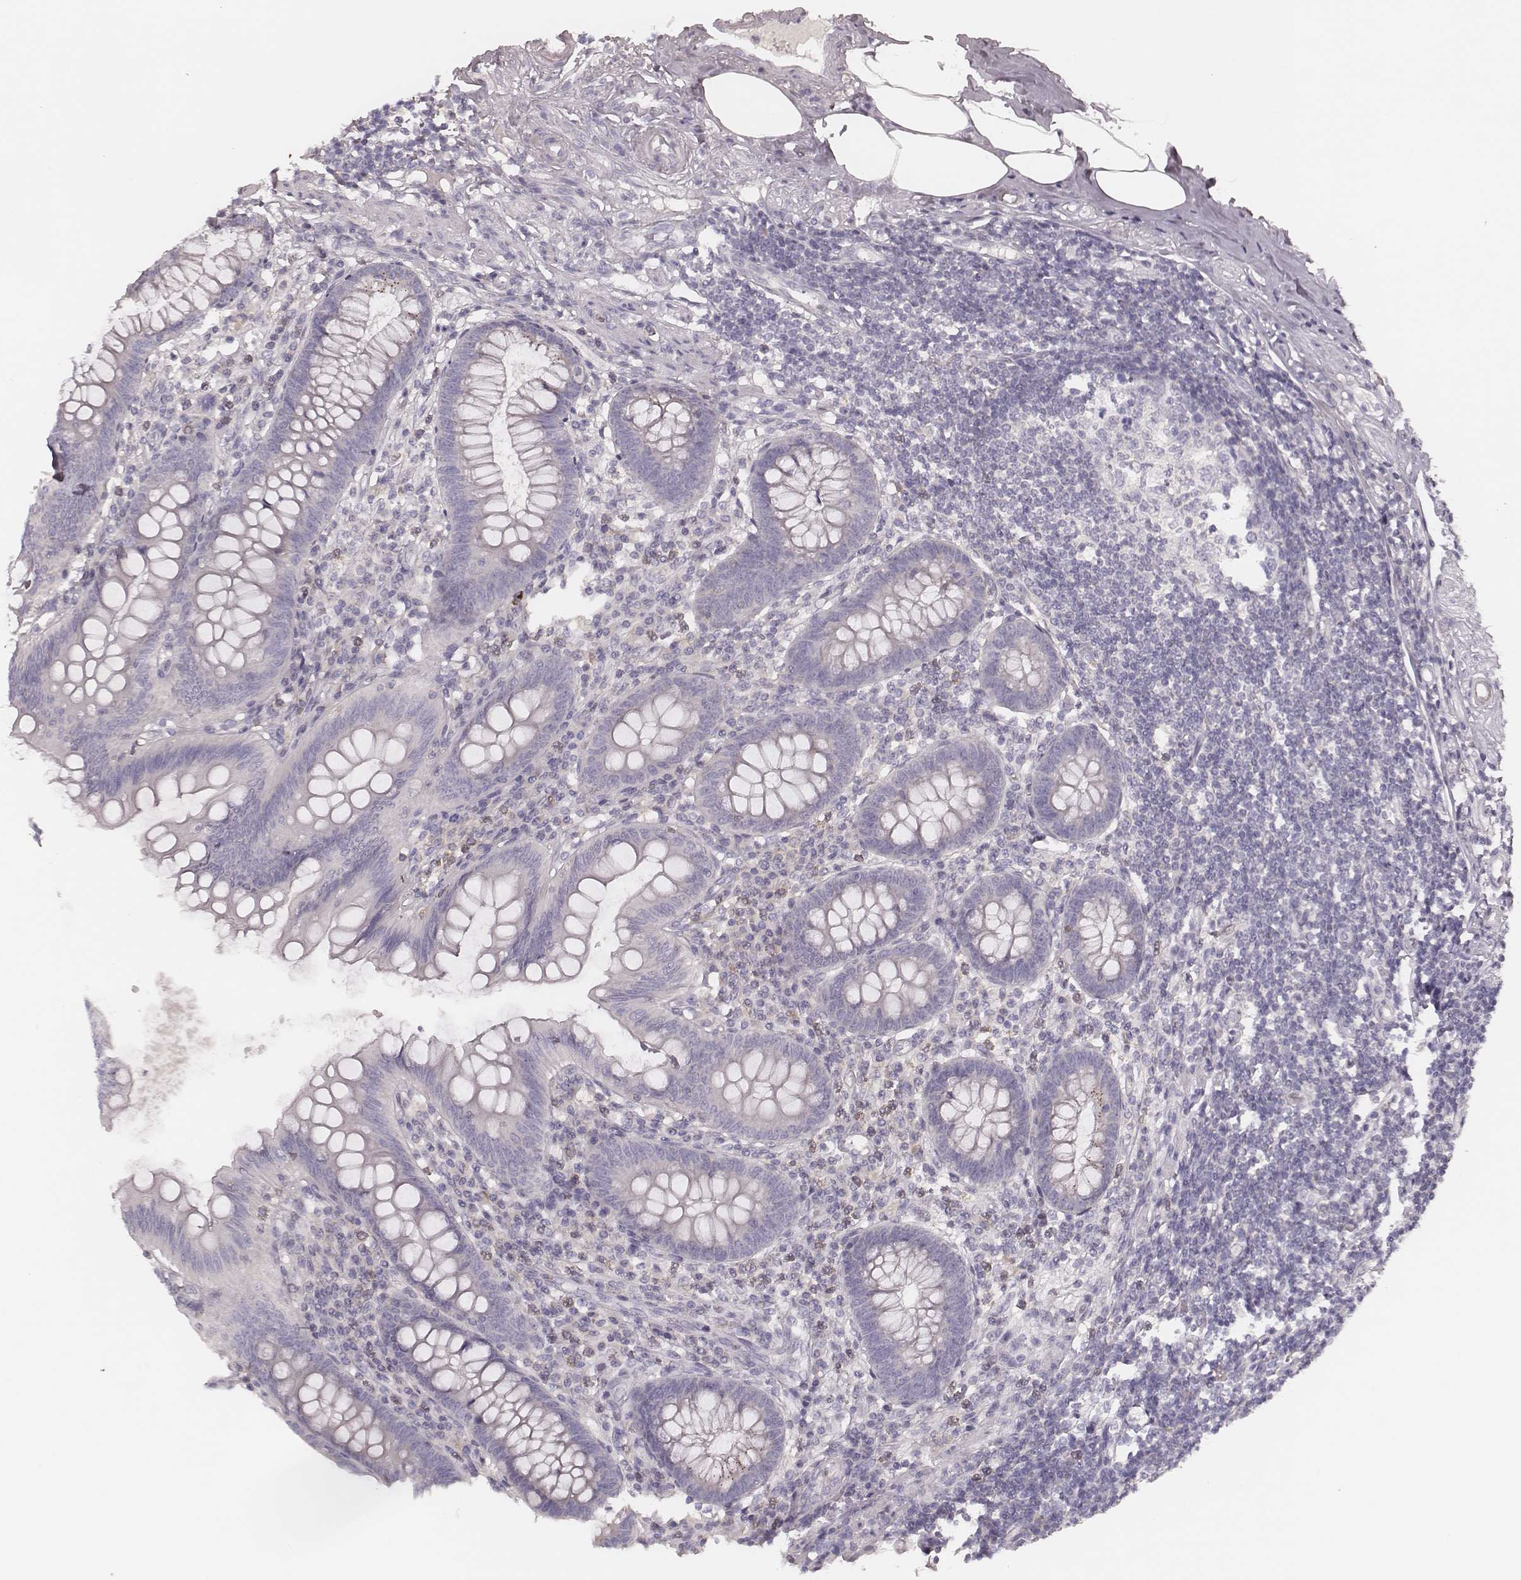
{"staining": {"intensity": "negative", "quantity": "none", "location": "none"}, "tissue": "appendix", "cell_type": "Glandular cells", "image_type": "normal", "snomed": [{"axis": "morphology", "description": "Normal tissue, NOS"}, {"axis": "topography", "description": "Appendix"}], "caption": "The photomicrograph demonstrates no staining of glandular cells in unremarkable appendix. (IHC, brightfield microscopy, high magnification).", "gene": "MSX1", "patient": {"sex": "female", "age": 57}}